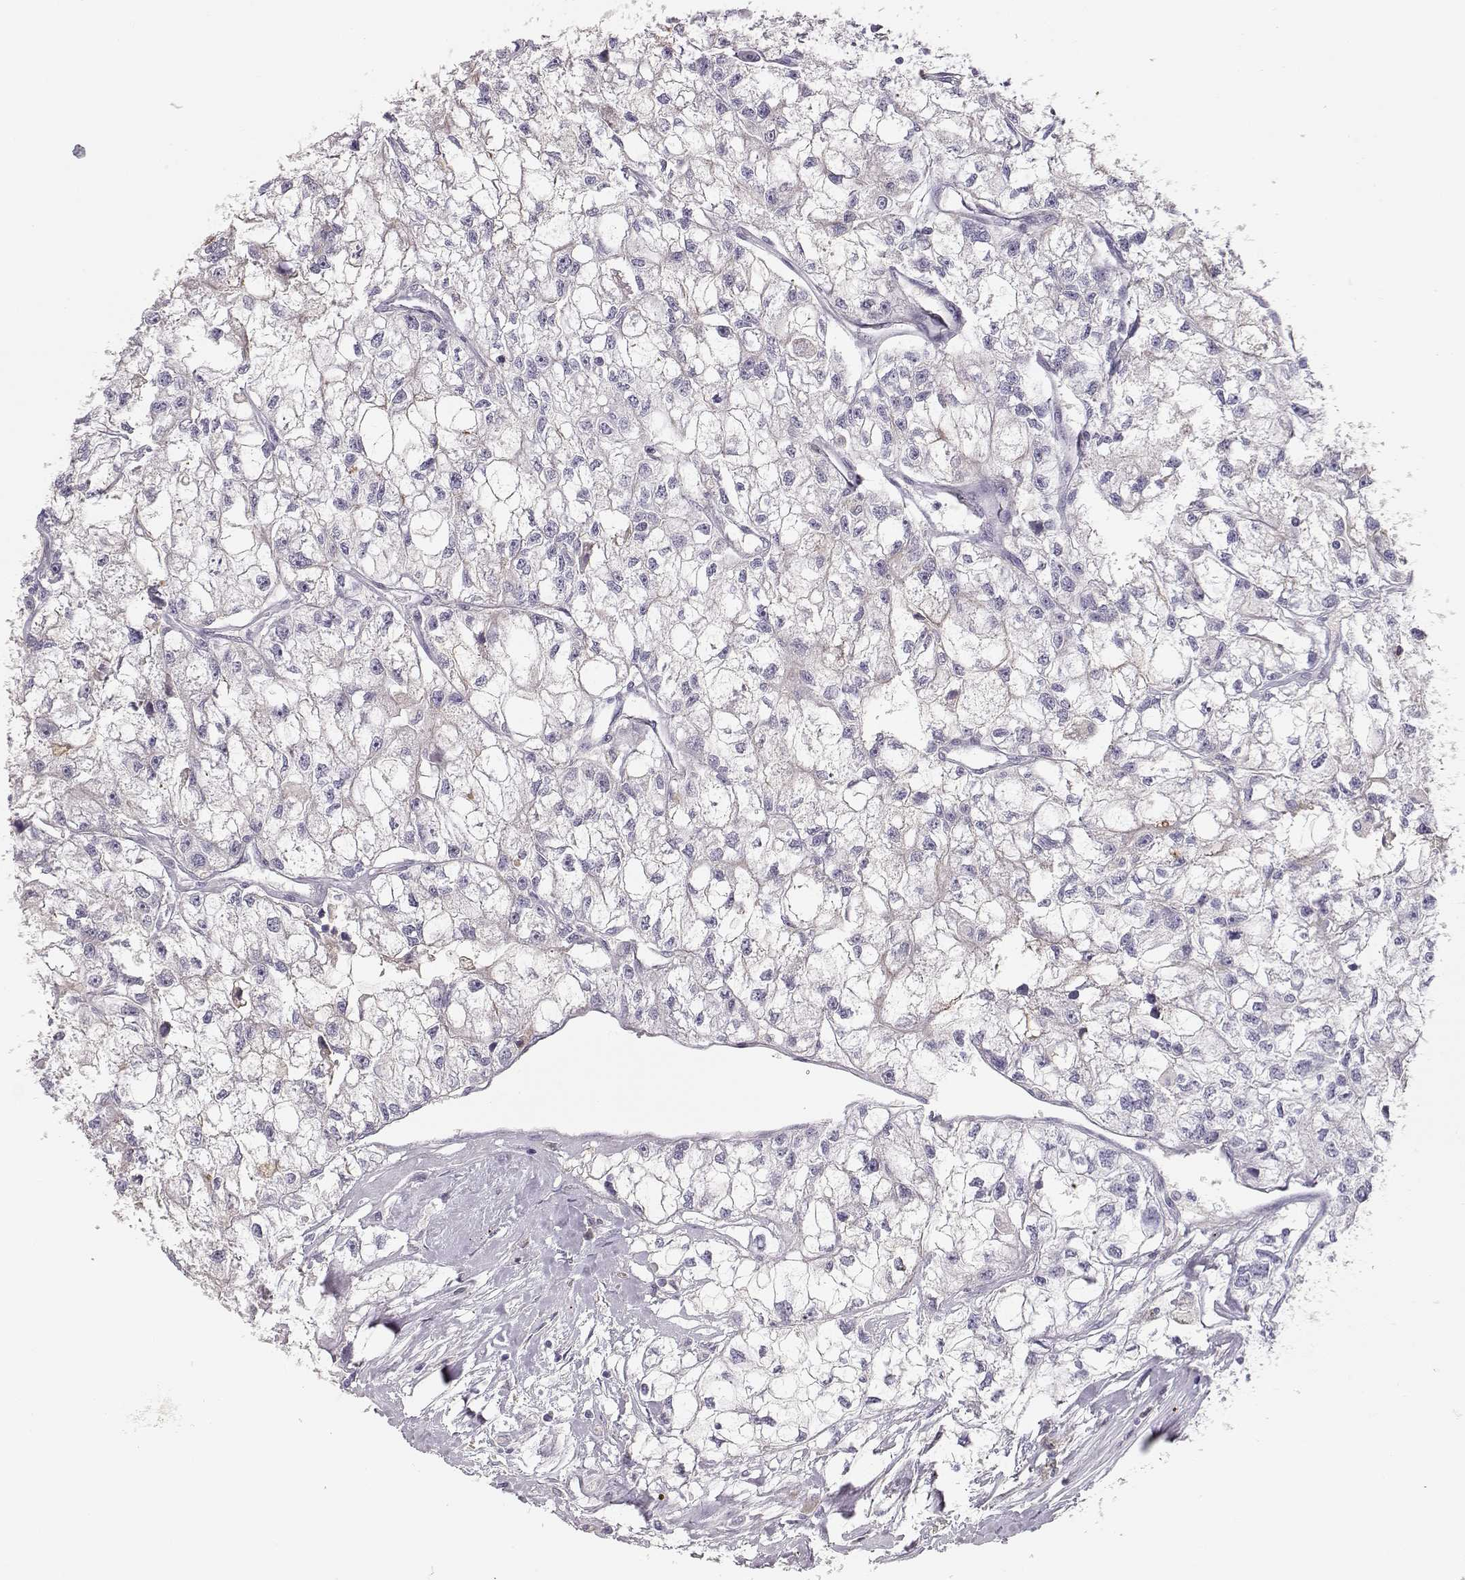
{"staining": {"intensity": "negative", "quantity": "none", "location": "none"}, "tissue": "renal cancer", "cell_type": "Tumor cells", "image_type": "cancer", "snomed": [{"axis": "morphology", "description": "Adenocarcinoma, NOS"}, {"axis": "topography", "description": "Kidney"}], "caption": "DAB (3,3'-diaminobenzidine) immunohistochemical staining of human renal adenocarcinoma exhibits no significant expression in tumor cells.", "gene": "TTC26", "patient": {"sex": "male", "age": 56}}